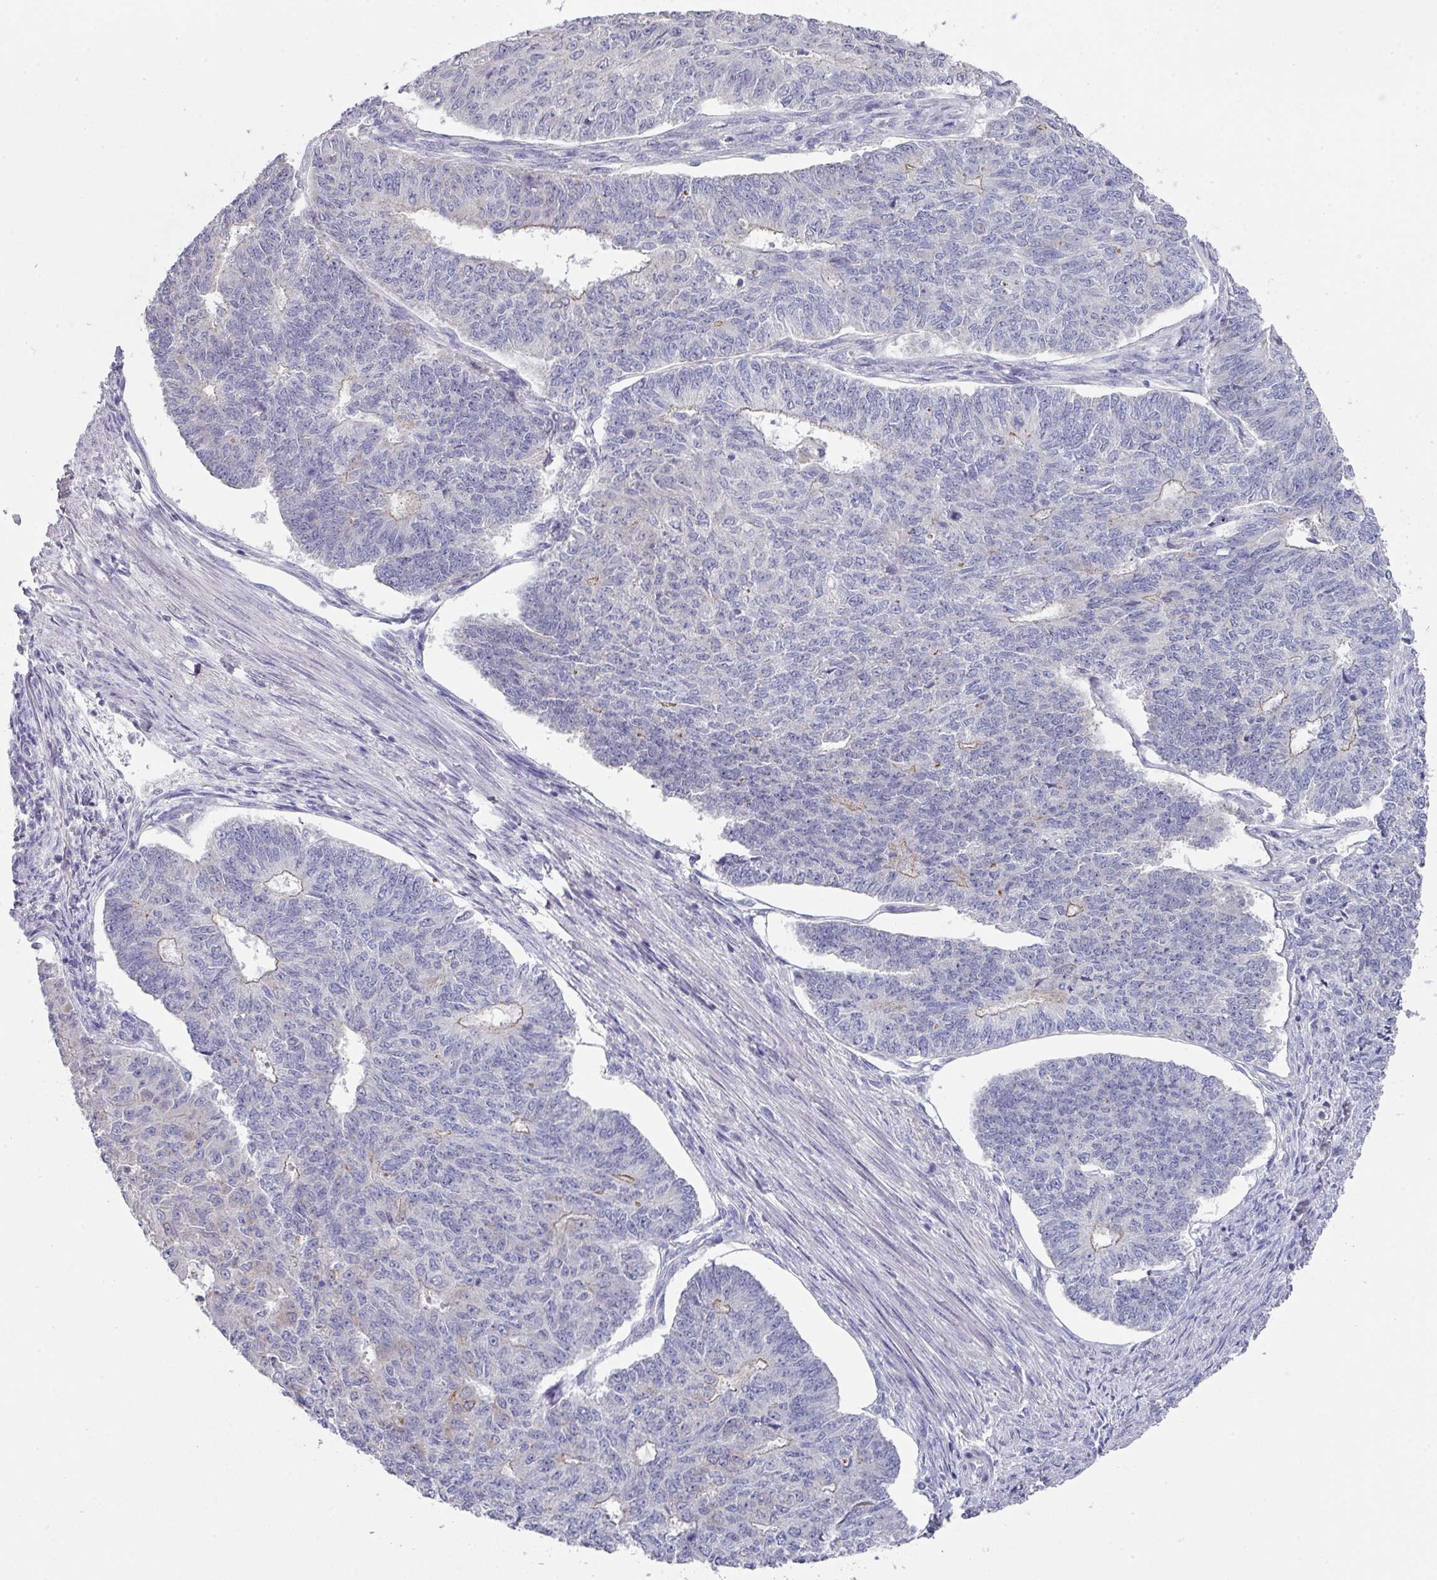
{"staining": {"intensity": "negative", "quantity": "none", "location": "none"}, "tissue": "endometrial cancer", "cell_type": "Tumor cells", "image_type": "cancer", "snomed": [{"axis": "morphology", "description": "Adenocarcinoma, NOS"}, {"axis": "topography", "description": "Endometrium"}], "caption": "Image shows no significant protein positivity in tumor cells of endometrial adenocarcinoma. (DAB (3,3'-diaminobenzidine) IHC with hematoxylin counter stain).", "gene": "DCAF12L2", "patient": {"sex": "female", "age": 32}}